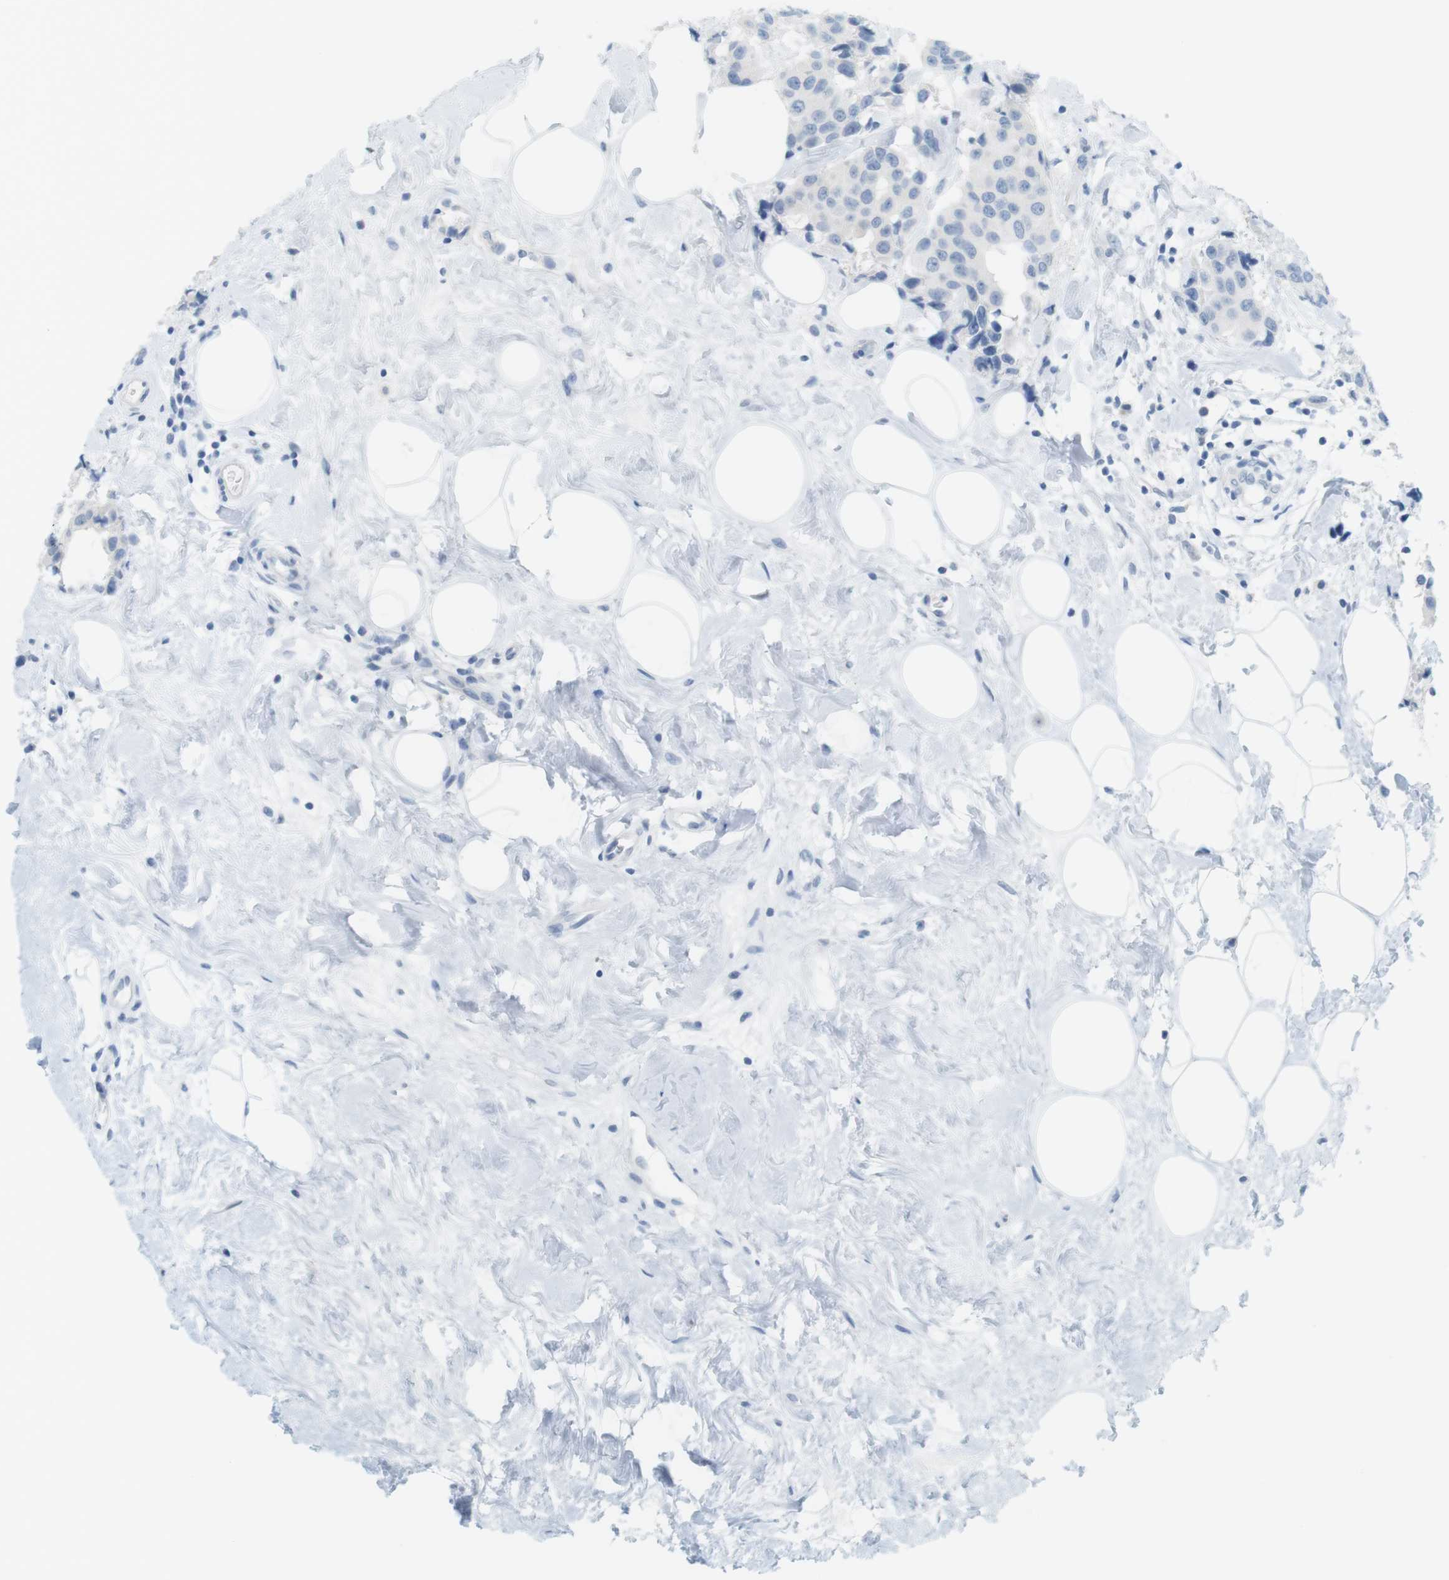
{"staining": {"intensity": "negative", "quantity": "none", "location": "none"}, "tissue": "breast cancer", "cell_type": "Tumor cells", "image_type": "cancer", "snomed": [{"axis": "morphology", "description": "Normal tissue, NOS"}, {"axis": "morphology", "description": "Duct carcinoma"}, {"axis": "topography", "description": "Breast"}], "caption": "IHC photomicrograph of breast cancer (intraductal carcinoma) stained for a protein (brown), which shows no staining in tumor cells.", "gene": "CREB3L2", "patient": {"sex": "female", "age": 39}}